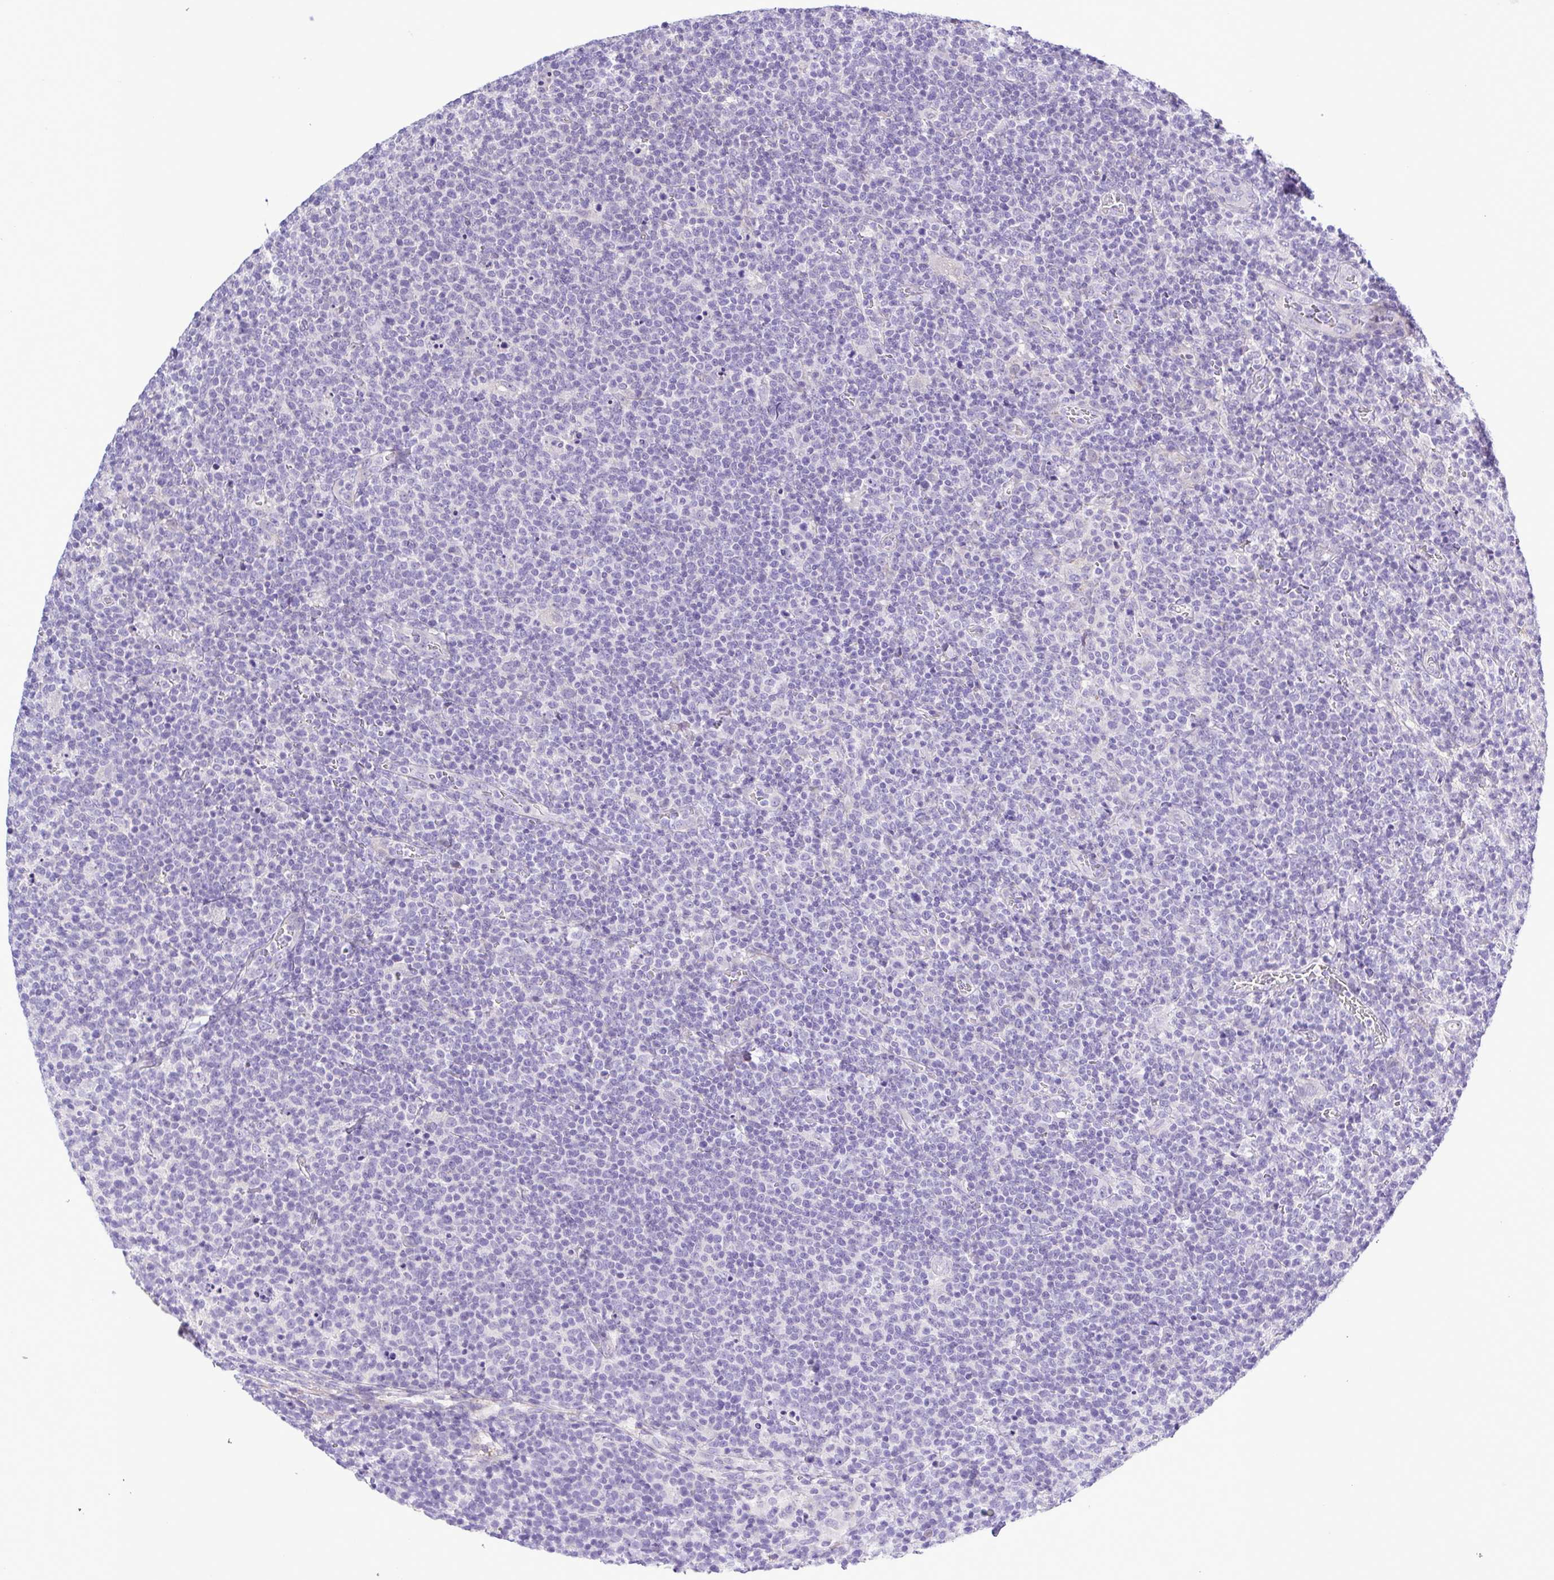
{"staining": {"intensity": "negative", "quantity": "none", "location": "none"}, "tissue": "lymphoma", "cell_type": "Tumor cells", "image_type": "cancer", "snomed": [{"axis": "morphology", "description": "Malignant lymphoma, non-Hodgkin's type, High grade"}, {"axis": "topography", "description": "Lymph node"}], "caption": "Immunohistochemistry (IHC) micrograph of neoplastic tissue: lymphoma stained with DAB reveals no significant protein positivity in tumor cells.", "gene": "GABBR2", "patient": {"sex": "male", "age": 61}}